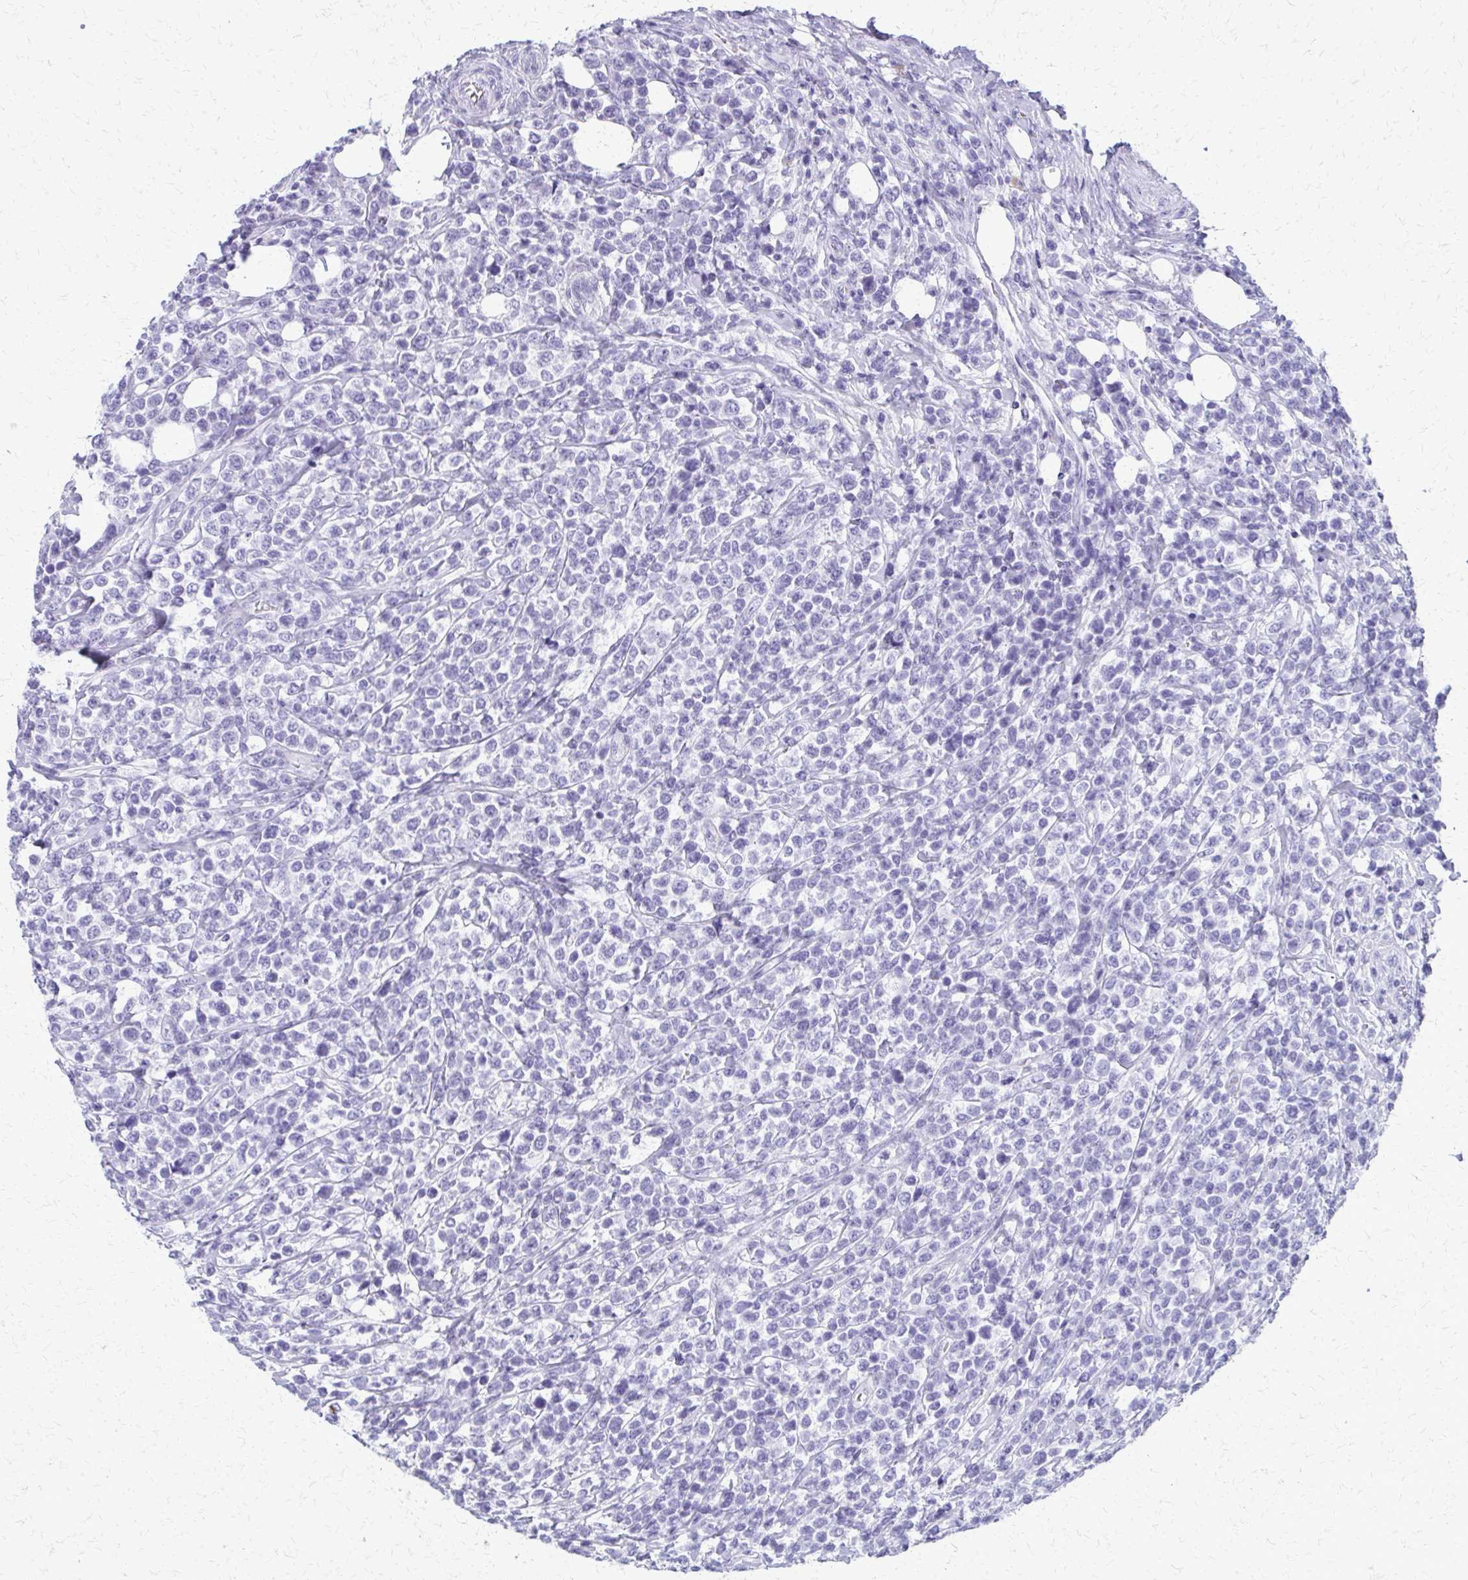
{"staining": {"intensity": "negative", "quantity": "none", "location": "none"}, "tissue": "lymphoma", "cell_type": "Tumor cells", "image_type": "cancer", "snomed": [{"axis": "morphology", "description": "Malignant lymphoma, non-Hodgkin's type, High grade"}, {"axis": "topography", "description": "Soft tissue"}], "caption": "Photomicrograph shows no significant protein positivity in tumor cells of high-grade malignant lymphoma, non-Hodgkin's type.", "gene": "FAM162B", "patient": {"sex": "female", "age": 56}}